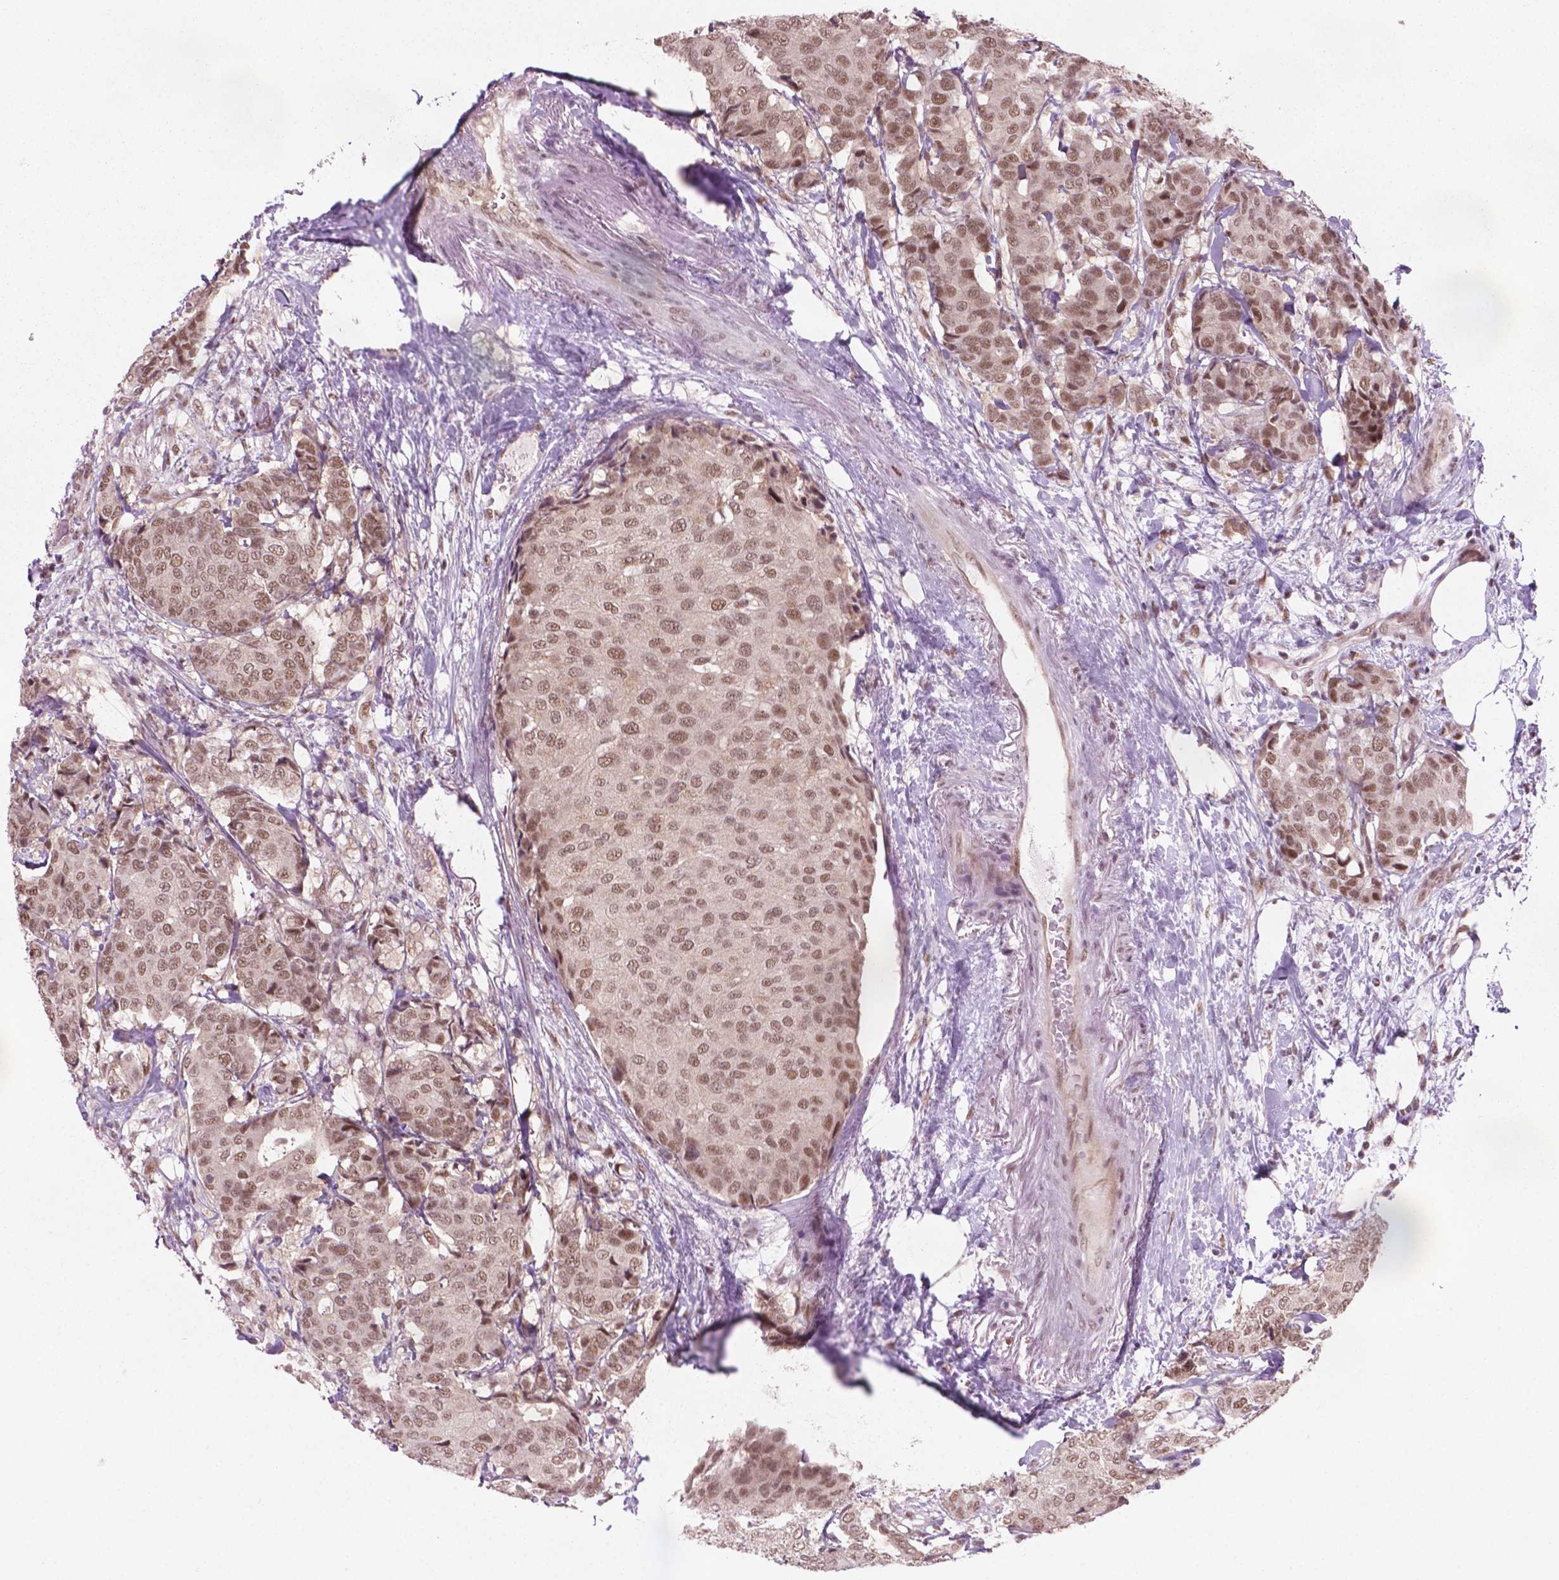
{"staining": {"intensity": "moderate", "quantity": ">75%", "location": "nuclear"}, "tissue": "breast cancer", "cell_type": "Tumor cells", "image_type": "cancer", "snomed": [{"axis": "morphology", "description": "Duct carcinoma"}, {"axis": "topography", "description": "Breast"}], "caption": "A high-resolution histopathology image shows immunohistochemistry staining of breast cancer, which demonstrates moderate nuclear positivity in about >75% of tumor cells.", "gene": "PHAX", "patient": {"sex": "female", "age": 75}}